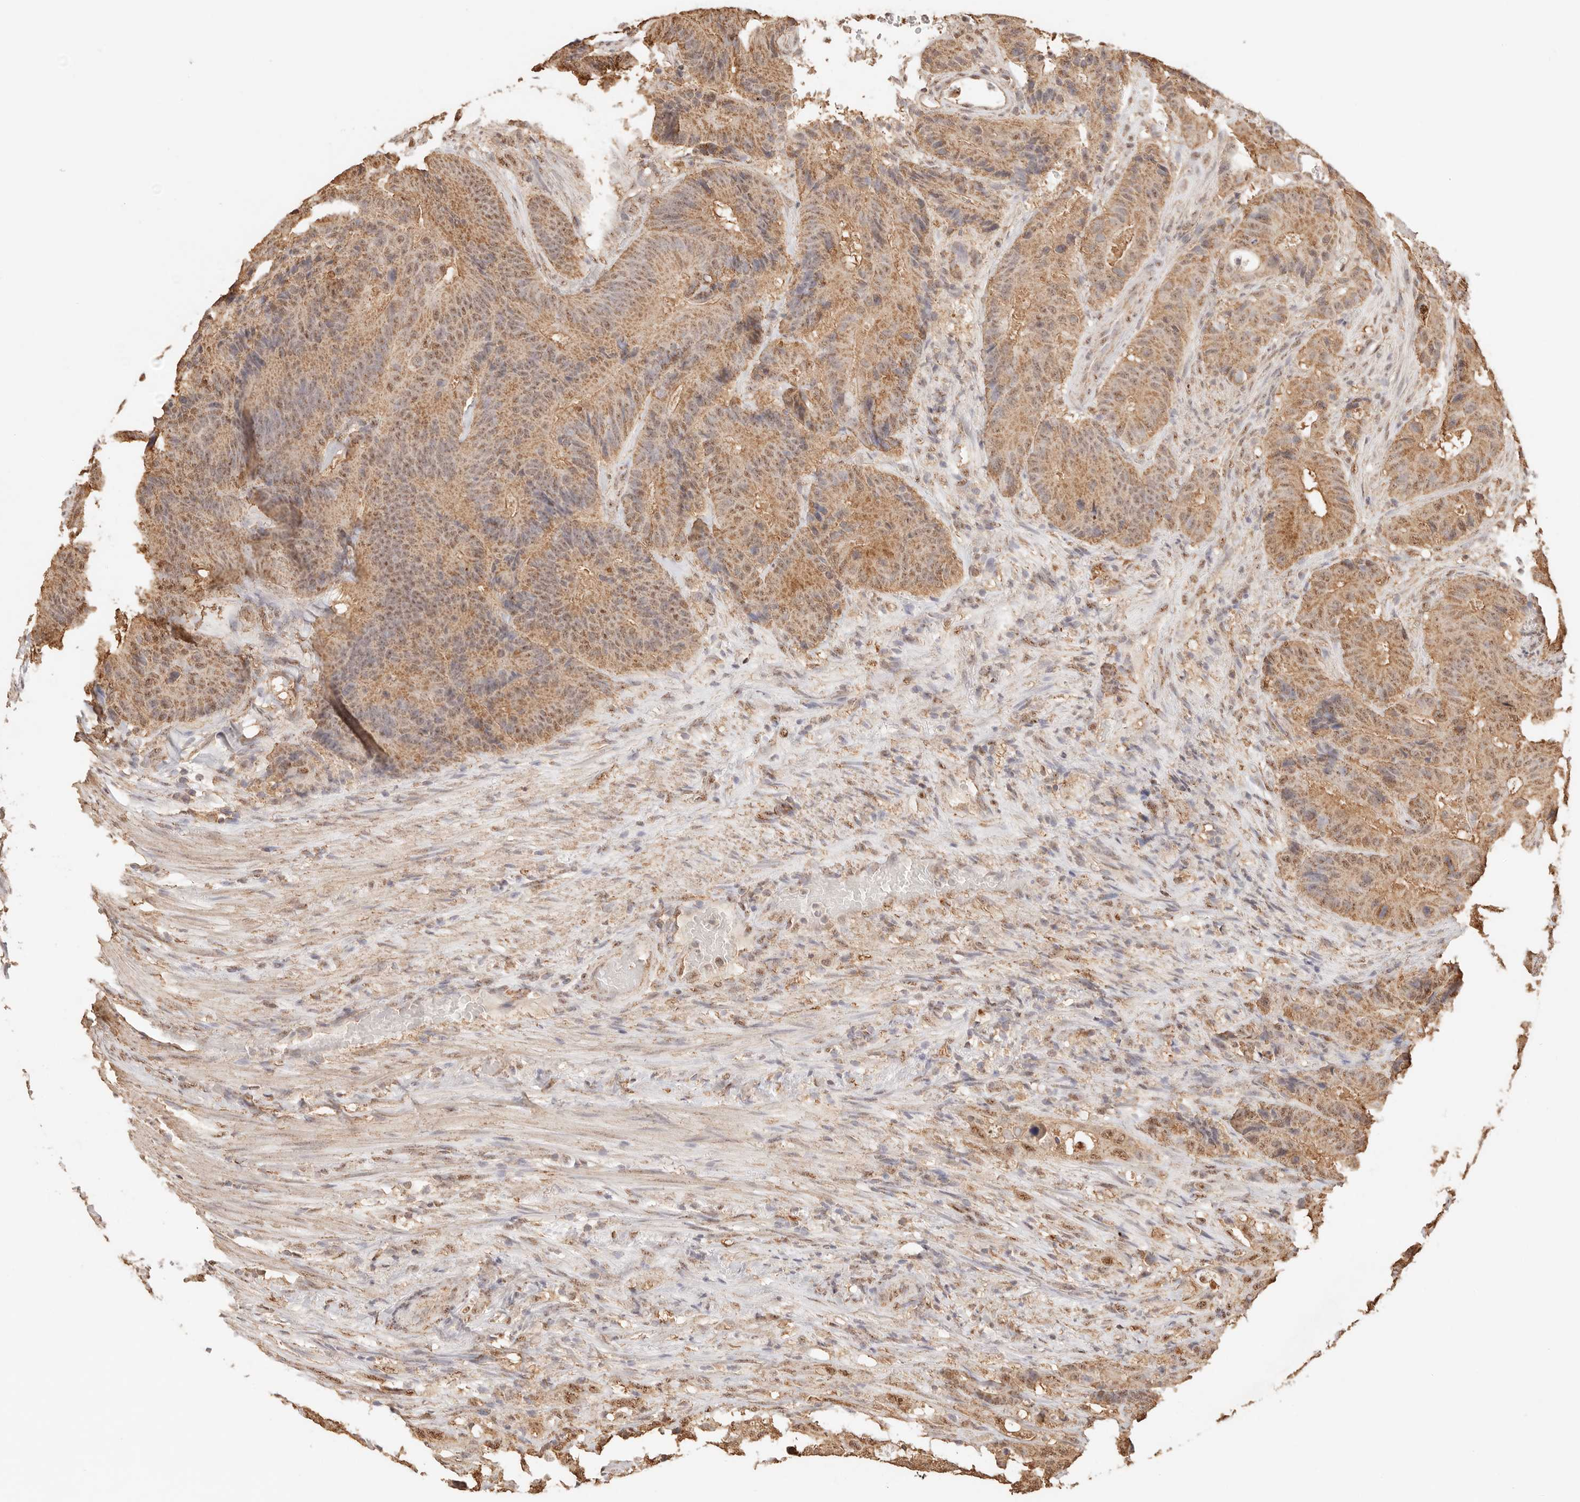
{"staining": {"intensity": "moderate", "quantity": ">75%", "location": "cytoplasmic/membranous,nuclear"}, "tissue": "colorectal cancer", "cell_type": "Tumor cells", "image_type": "cancer", "snomed": [{"axis": "morphology", "description": "Adenocarcinoma, NOS"}, {"axis": "topography", "description": "Colon"}], "caption": "Protein expression analysis of colorectal cancer (adenocarcinoma) exhibits moderate cytoplasmic/membranous and nuclear positivity in approximately >75% of tumor cells.", "gene": "IL1R2", "patient": {"sex": "male", "age": 83}}